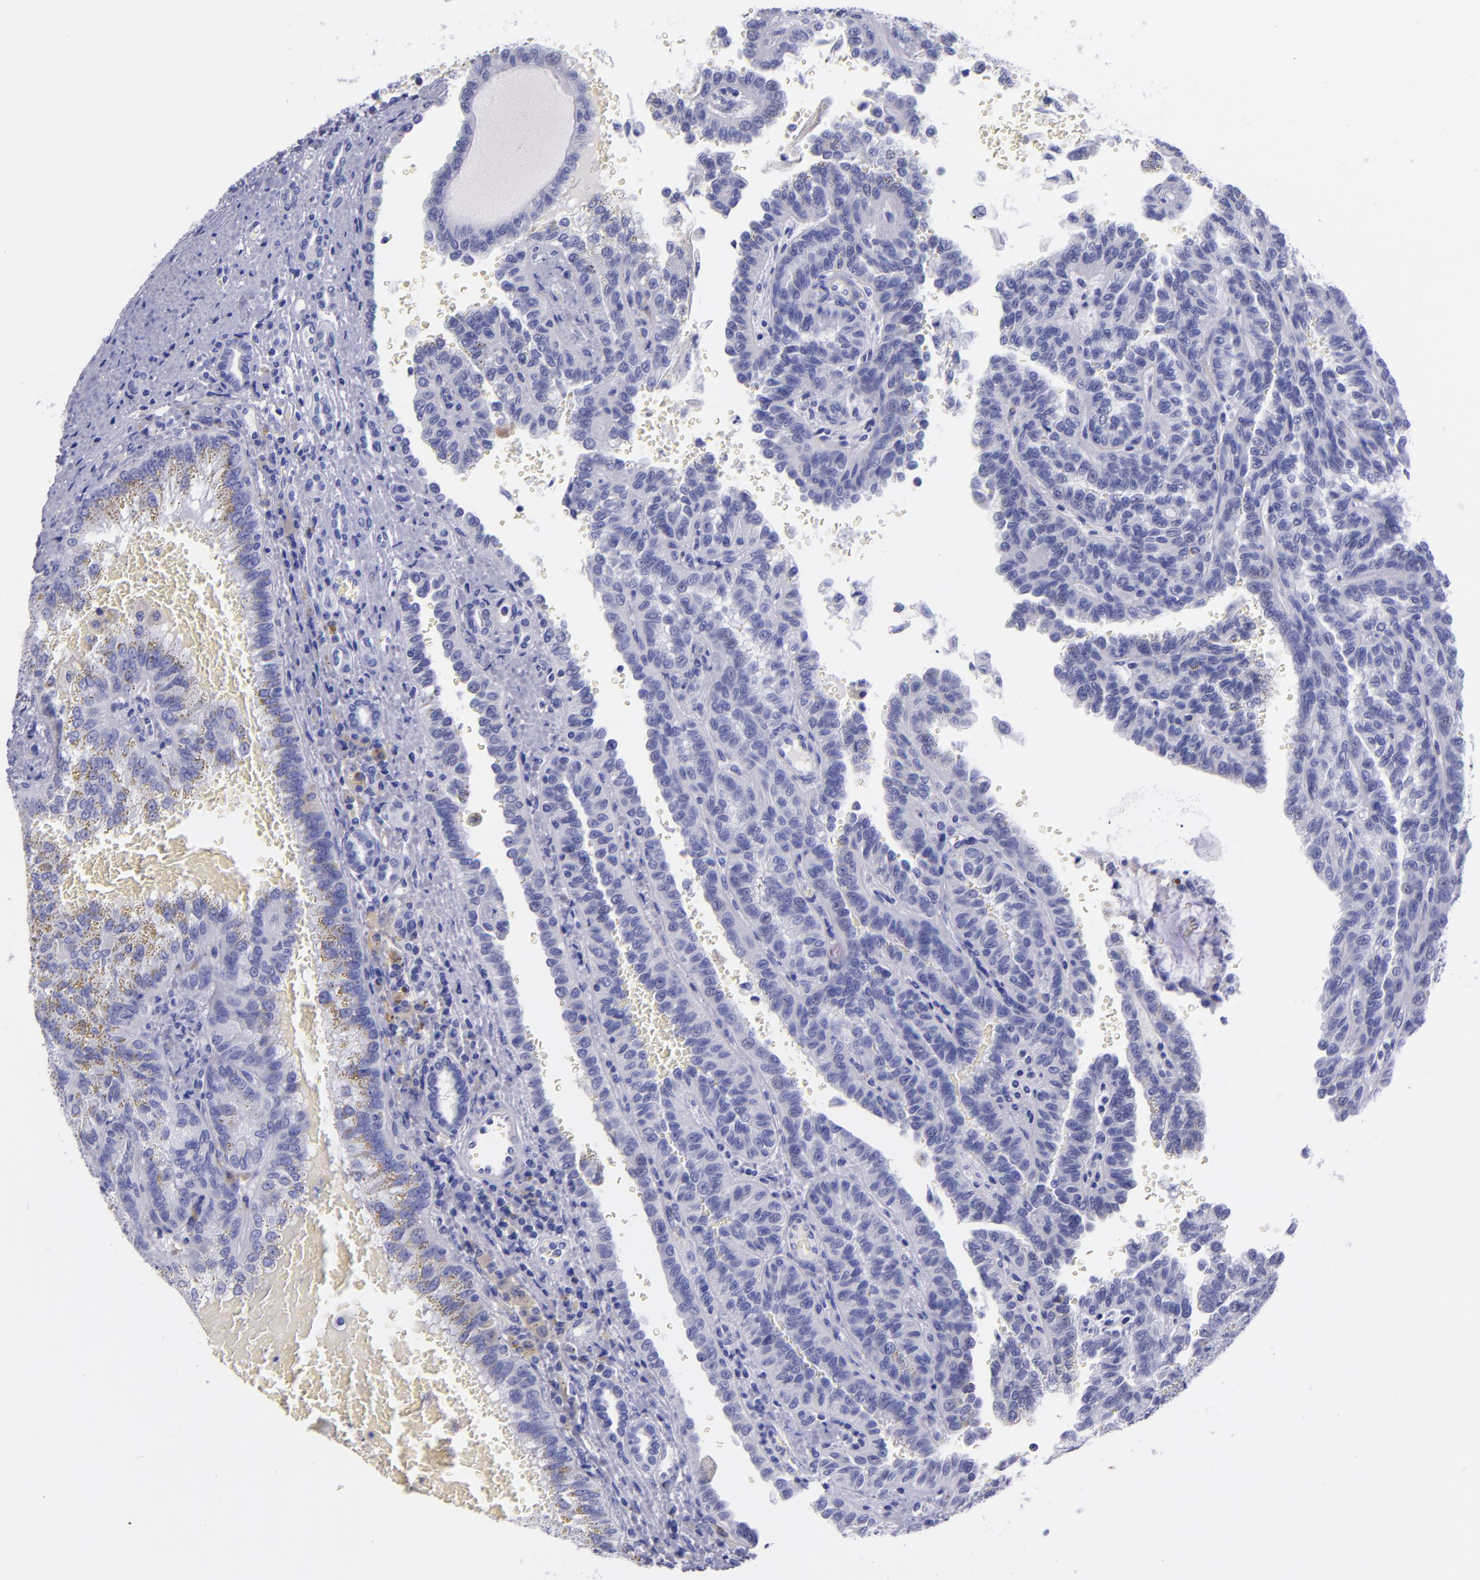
{"staining": {"intensity": "negative", "quantity": "none", "location": "none"}, "tissue": "renal cancer", "cell_type": "Tumor cells", "image_type": "cancer", "snomed": [{"axis": "morphology", "description": "Inflammation, NOS"}, {"axis": "morphology", "description": "Adenocarcinoma, NOS"}, {"axis": "topography", "description": "Kidney"}], "caption": "IHC histopathology image of neoplastic tissue: human renal cancer stained with DAB shows no significant protein expression in tumor cells.", "gene": "SV2A", "patient": {"sex": "male", "age": 68}}